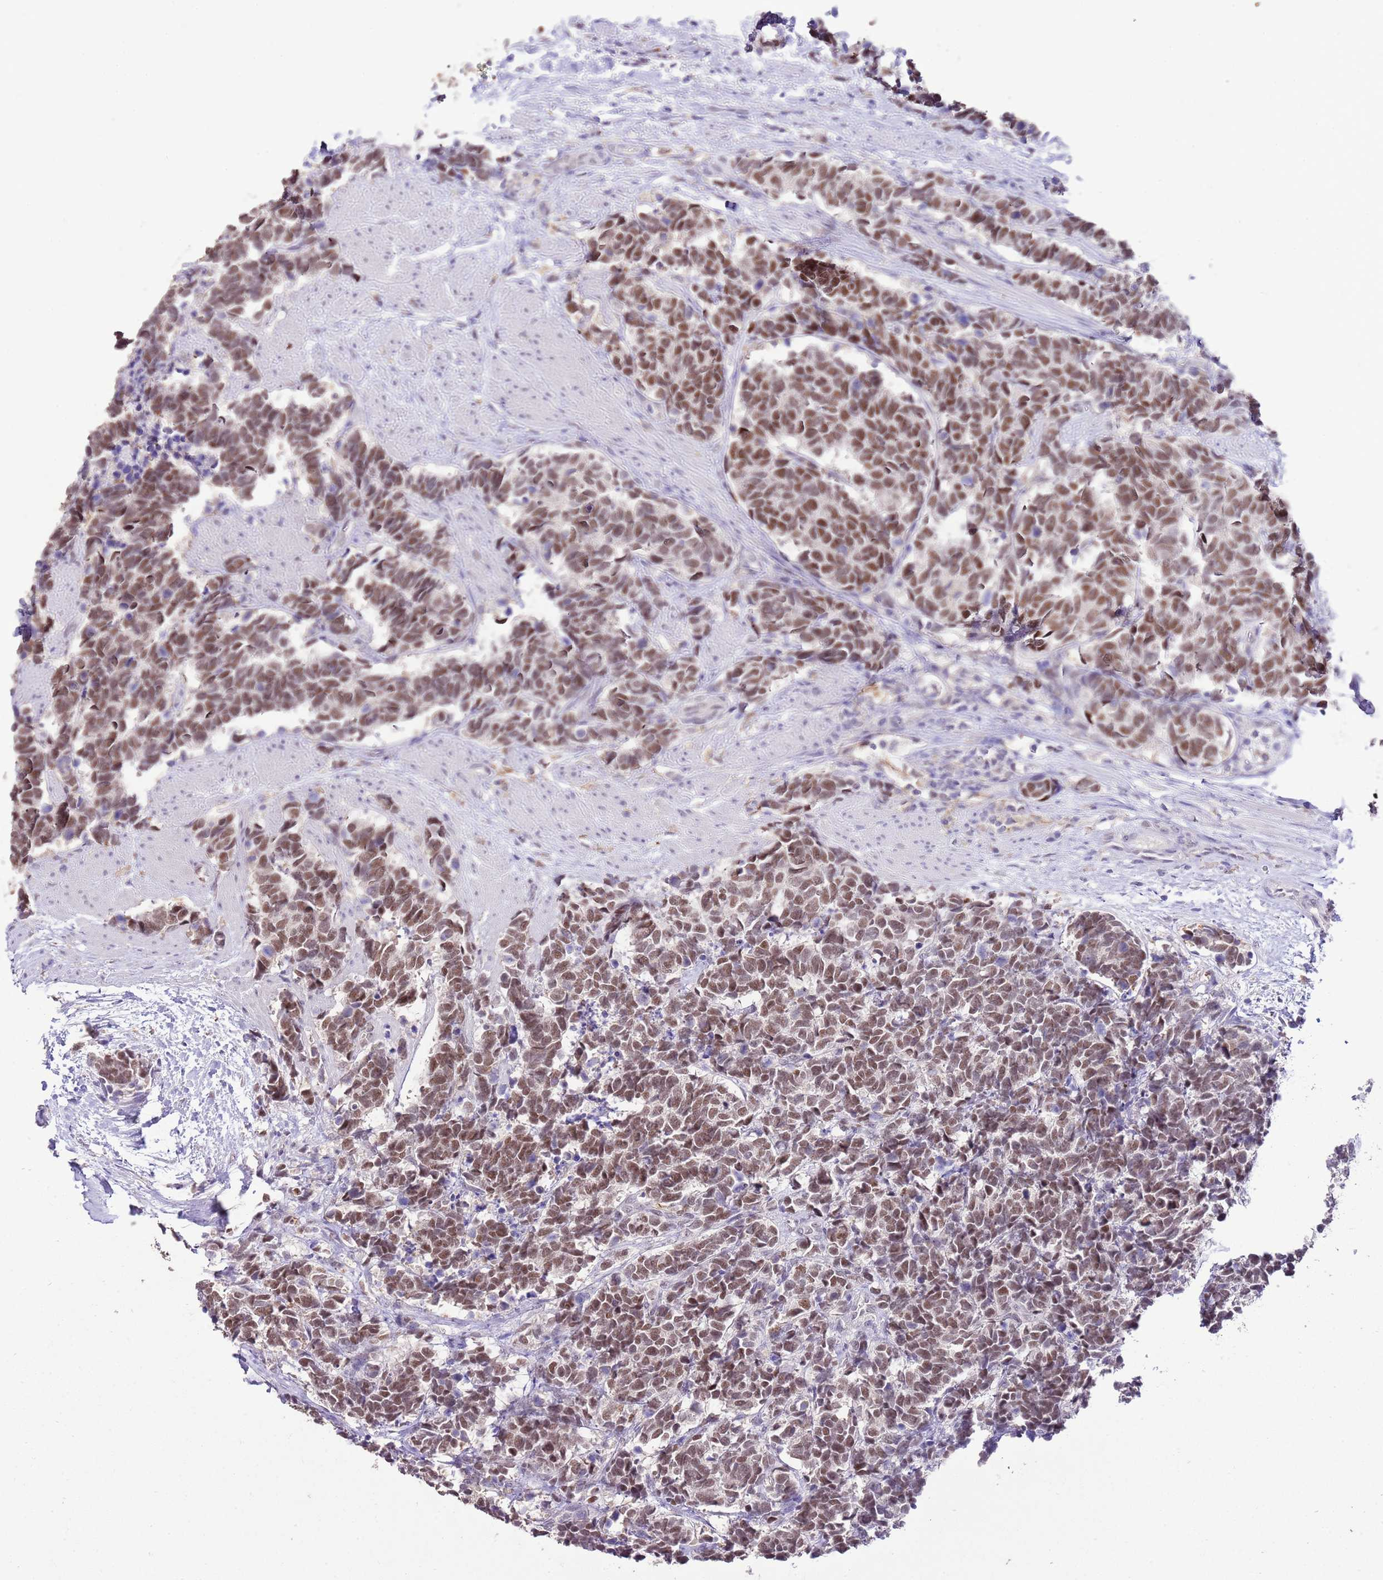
{"staining": {"intensity": "moderate", "quantity": ">75%", "location": "nuclear"}, "tissue": "carcinoid", "cell_type": "Tumor cells", "image_type": "cancer", "snomed": [{"axis": "morphology", "description": "Carcinoma, NOS"}, {"axis": "morphology", "description": "Carcinoid, malignant, NOS"}, {"axis": "topography", "description": "Prostate"}], "caption": "Immunohistochemical staining of carcinoma exhibits medium levels of moderate nuclear expression in approximately >75% of tumor cells.", "gene": "IZUMO4", "patient": {"sex": "male", "age": 57}}